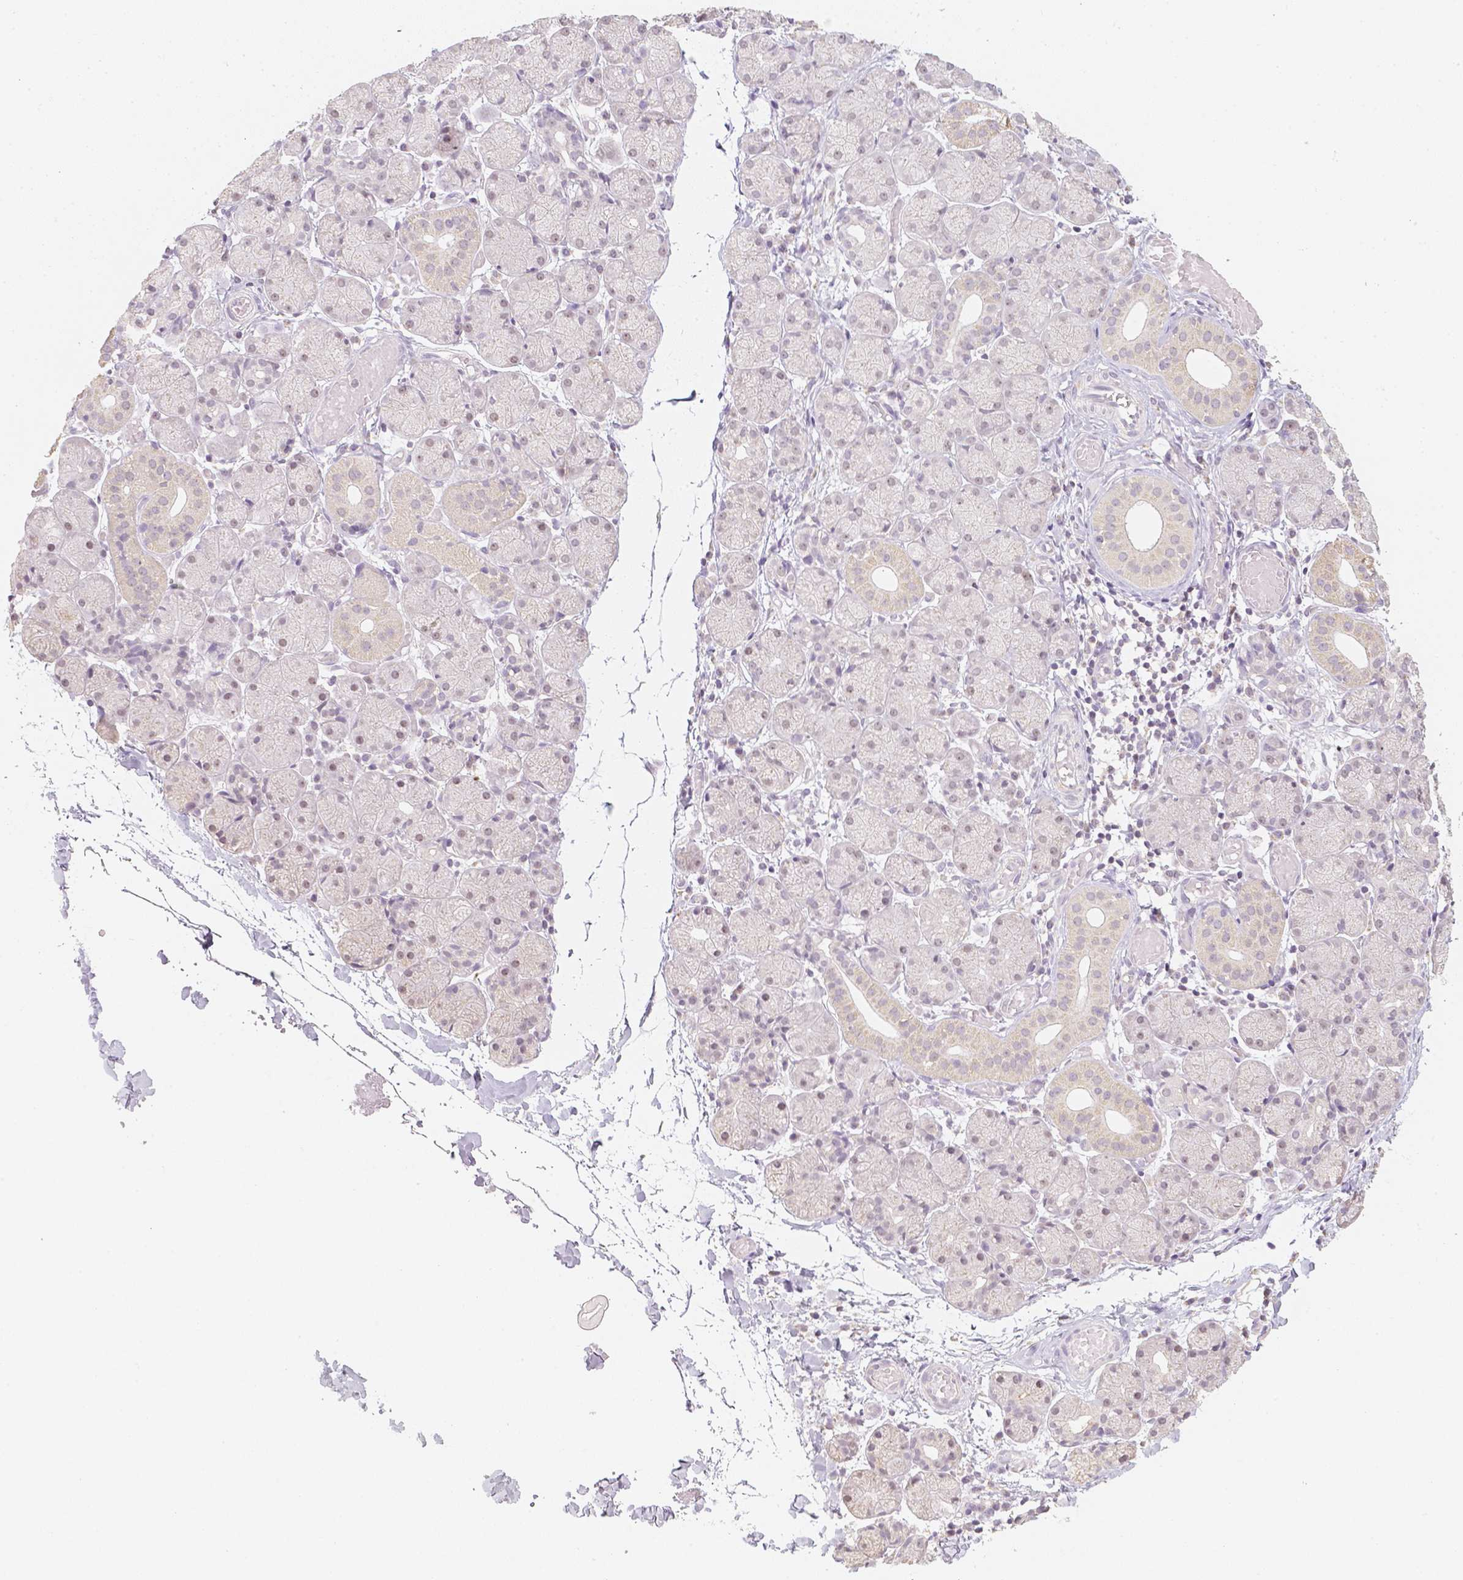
{"staining": {"intensity": "weak", "quantity": "<25%", "location": "cytoplasmic/membranous"}, "tissue": "salivary gland", "cell_type": "Glandular cells", "image_type": "normal", "snomed": [{"axis": "morphology", "description": "Normal tissue, NOS"}, {"axis": "topography", "description": "Salivary gland"}], "caption": "Immunohistochemical staining of unremarkable salivary gland shows no significant expression in glandular cells. Brightfield microscopy of immunohistochemistry (IHC) stained with DAB (brown) and hematoxylin (blue), captured at high magnification.", "gene": "NVL", "patient": {"sex": "female", "age": 24}}